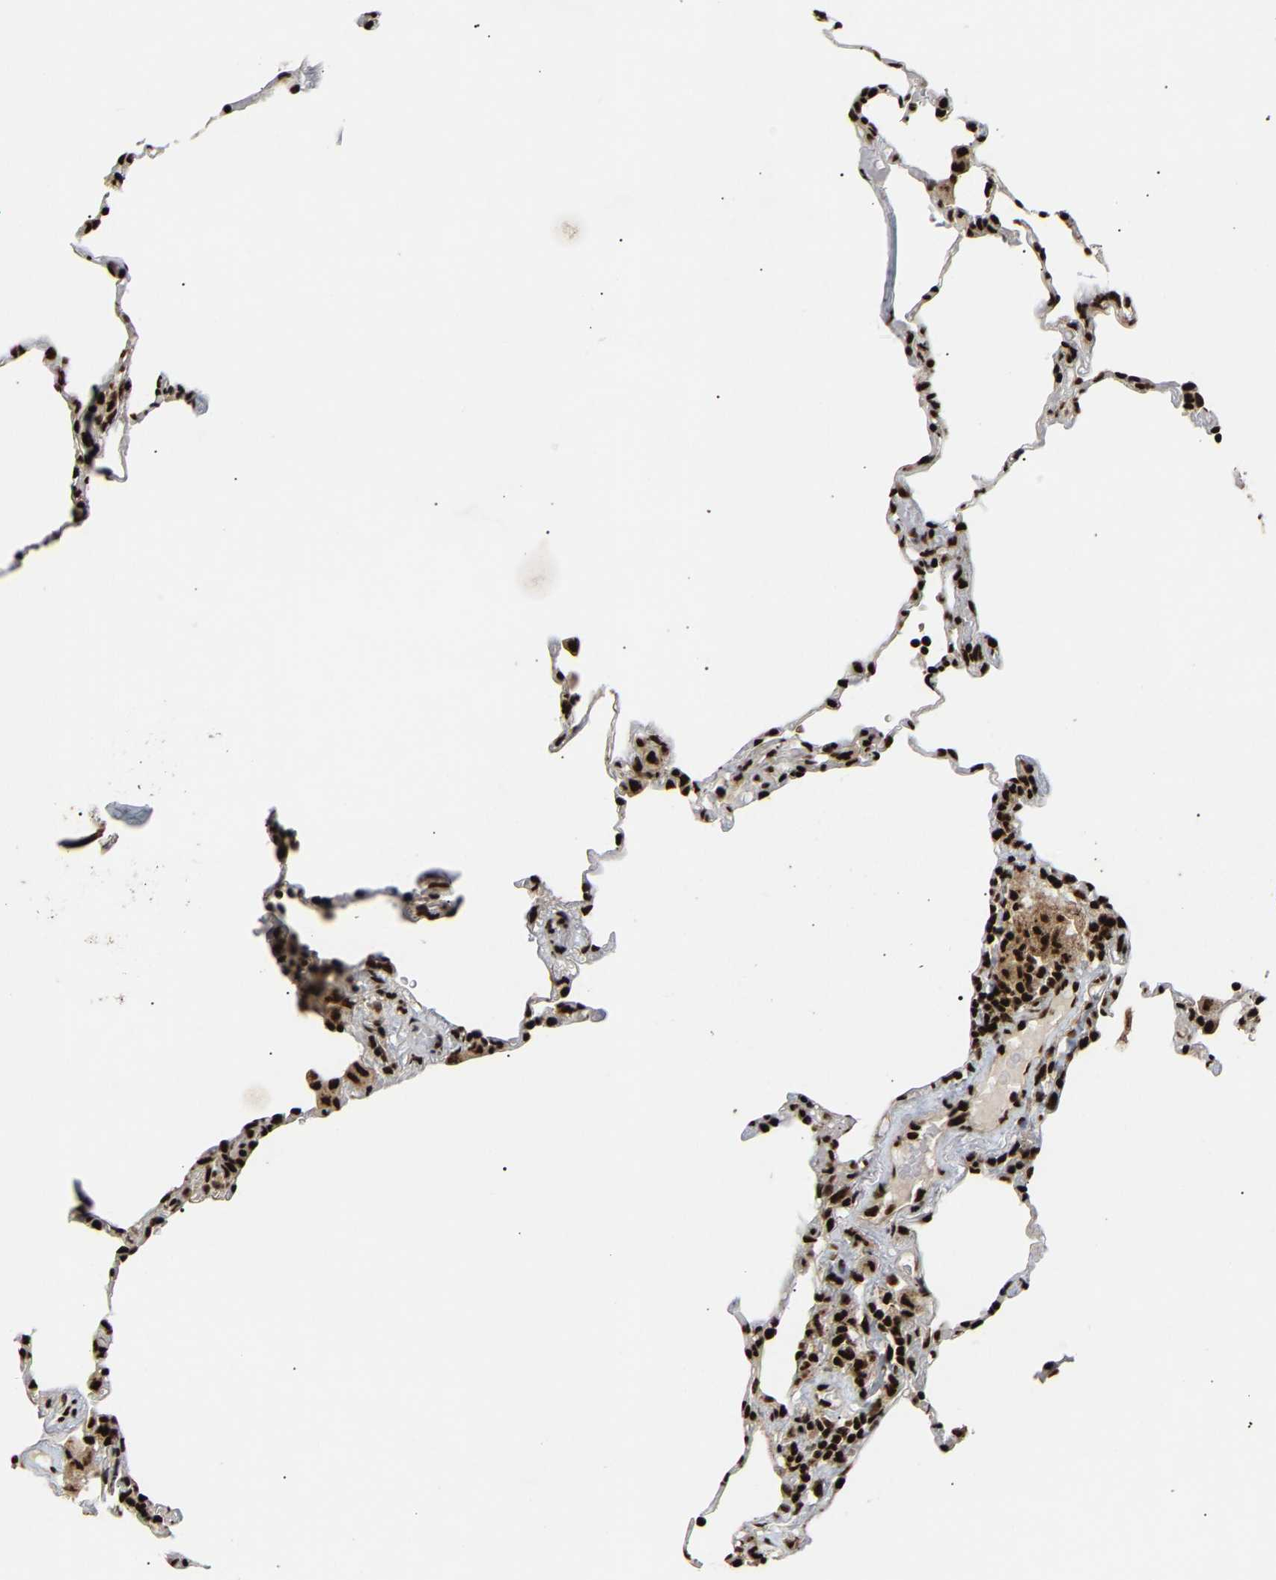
{"staining": {"intensity": "strong", "quantity": "25%-75%", "location": "nuclear"}, "tissue": "lung", "cell_type": "Alveolar cells", "image_type": "normal", "snomed": [{"axis": "morphology", "description": "Normal tissue, NOS"}, {"axis": "topography", "description": "Lung"}], "caption": "Lung stained with IHC shows strong nuclear positivity in about 25%-75% of alveolar cells. Using DAB (3,3'-diaminobenzidine) (brown) and hematoxylin (blue) stains, captured at high magnification using brightfield microscopy.", "gene": "ALYREF", "patient": {"sex": "male", "age": 59}}